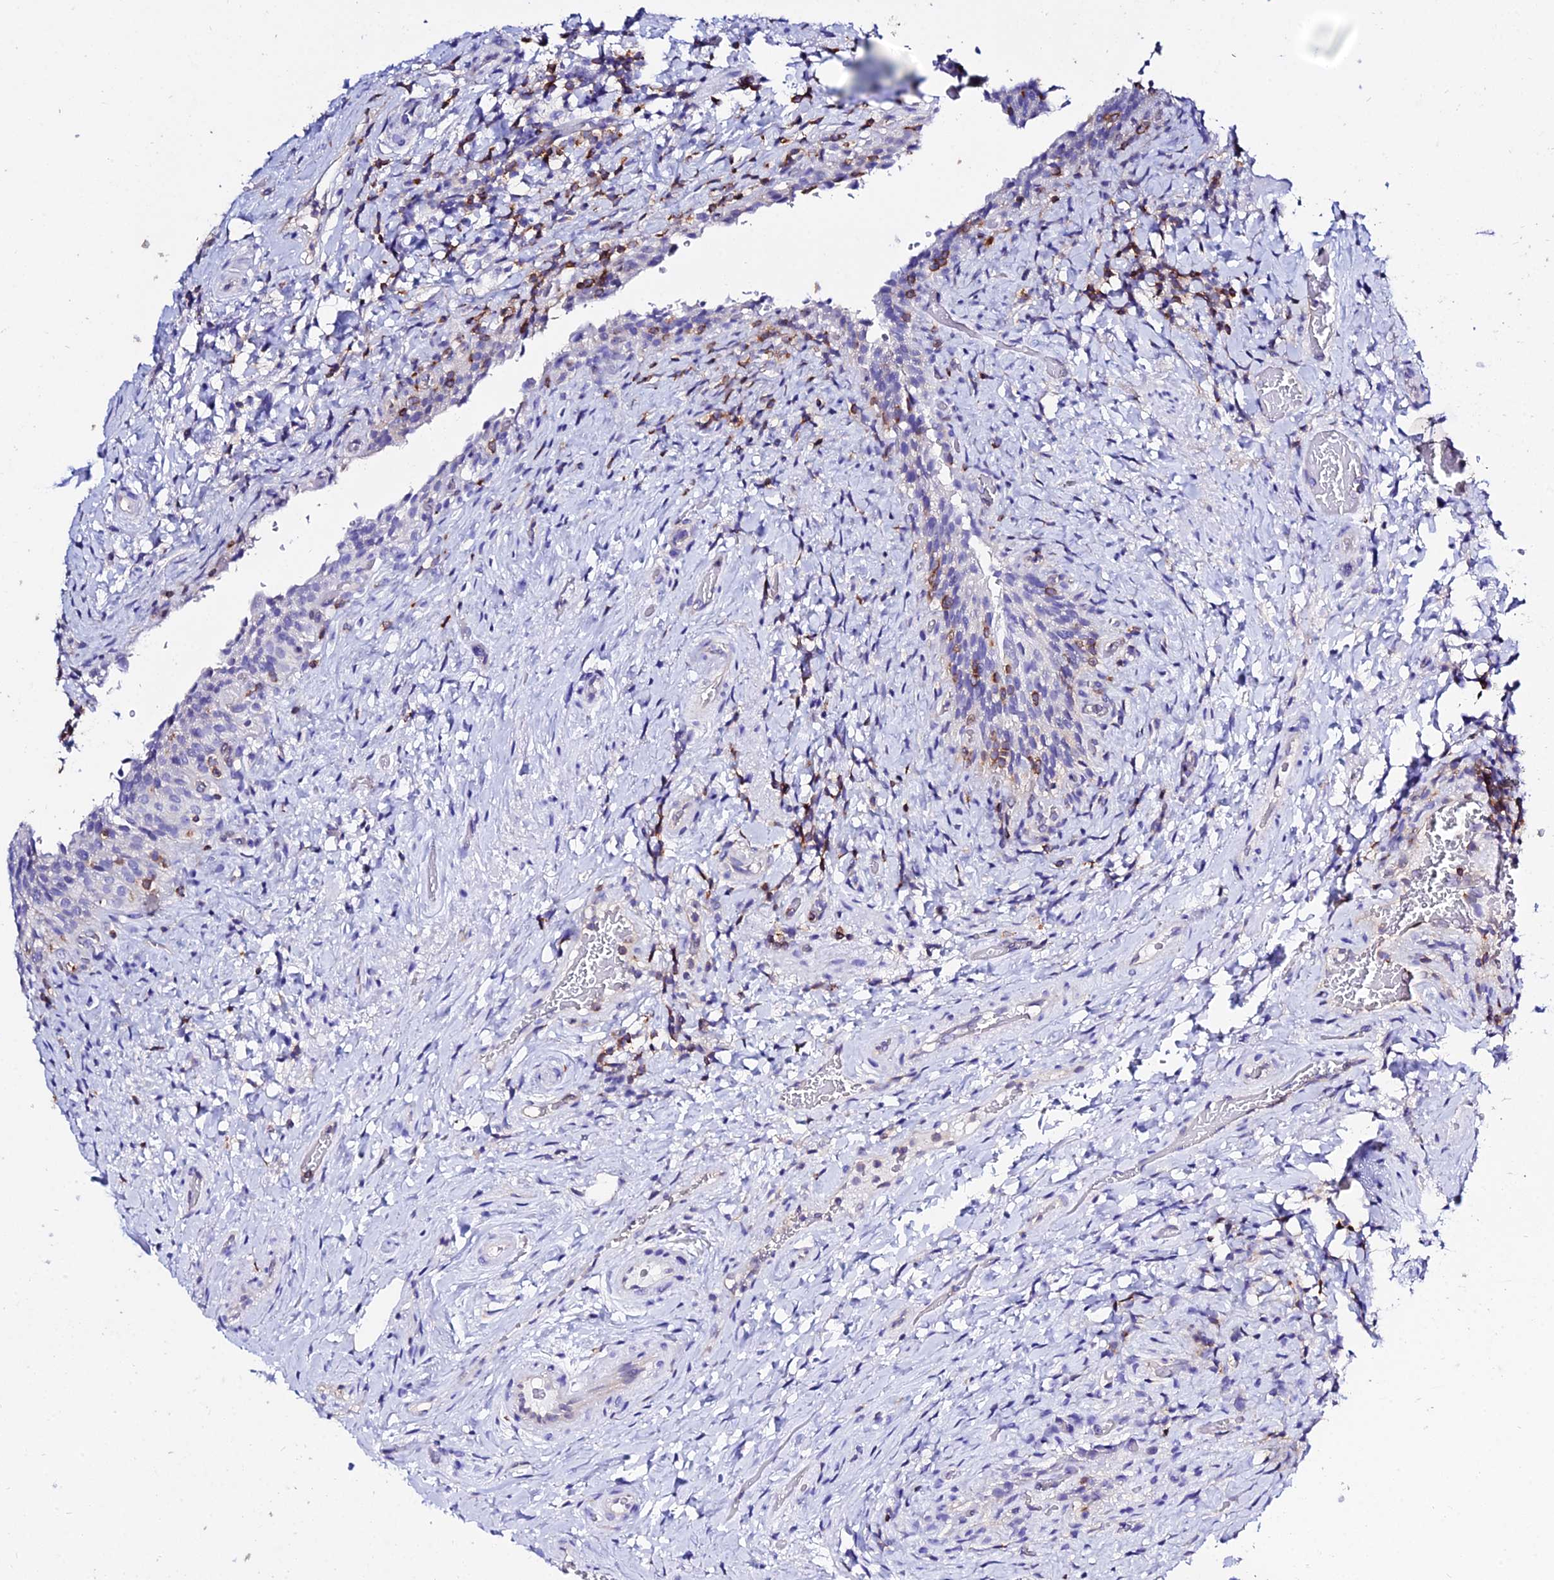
{"staining": {"intensity": "negative", "quantity": "none", "location": "none"}, "tissue": "urinary bladder", "cell_type": "Urothelial cells", "image_type": "normal", "snomed": [{"axis": "morphology", "description": "Normal tissue, NOS"}, {"axis": "morphology", "description": "Inflammation, NOS"}, {"axis": "topography", "description": "Urinary bladder"}], "caption": "Immunohistochemical staining of normal urinary bladder exhibits no significant staining in urothelial cells. The staining is performed using DAB (3,3'-diaminobenzidine) brown chromogen with nuclei counter-stained in using hematoxylin.", "gene": "S100A16", "patient": {"sex": "male", "age": 64}}